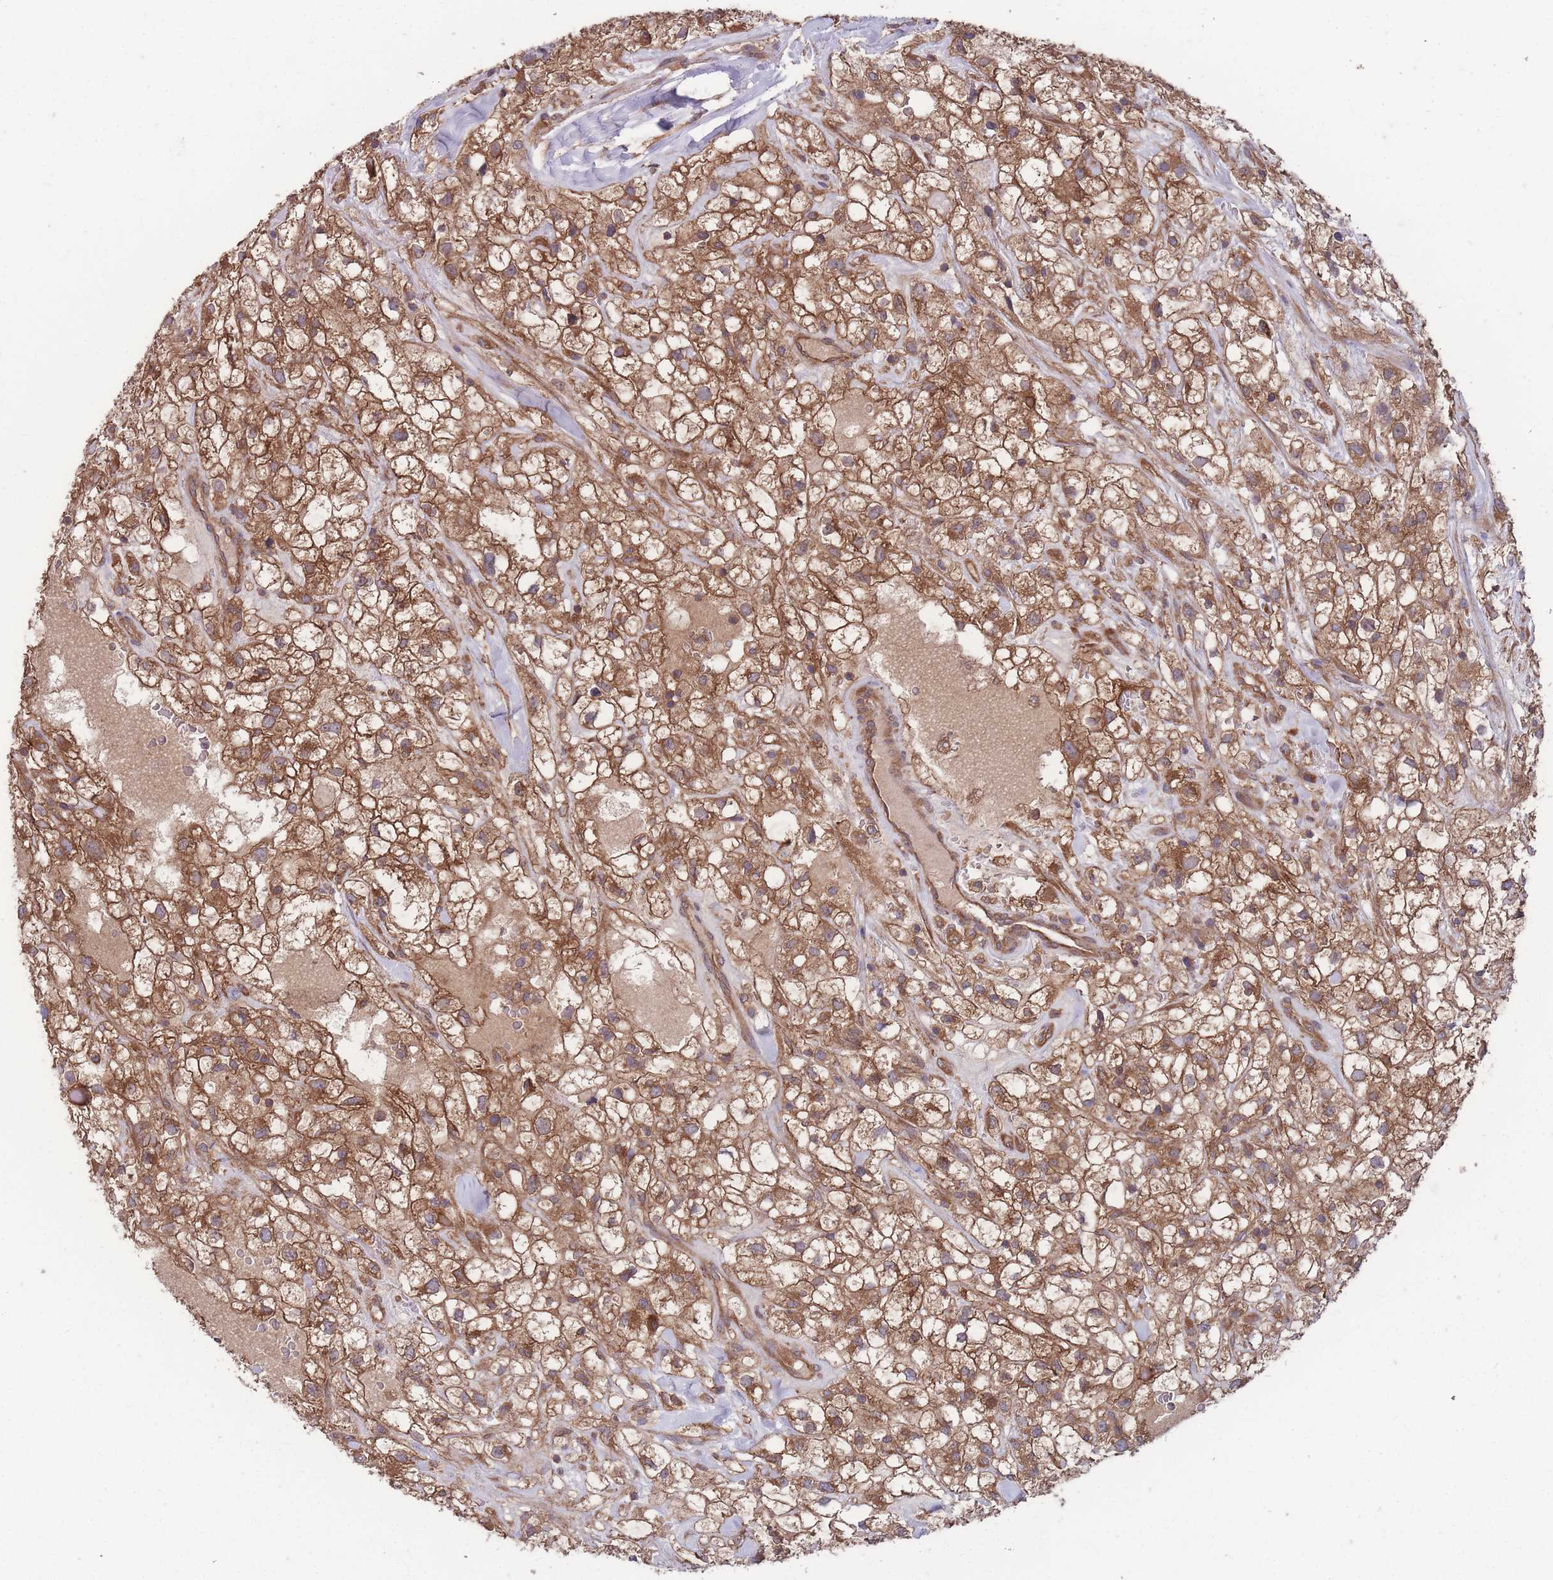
{"staining": {"intensity": "moderate", "quantity": ">75%", "location": "cytoplasmic/membranous"}, "tissue": "renal cancer", "cell_type": "Tumor cells", "image_type": "cancer", "snomed": [{"axis": "morphology", "description": "Adenocarcinoma, NOS"}, {"axis": "topography", "description": "Kidney"}], "caption": "Human renal cancer stained for a protein (brown) displays moderate cytoplasmic/membranous positive staining in about >75% of tumor cells.", "gene": "ZPR1", "patient": {"sex": "male", "age": 59}}